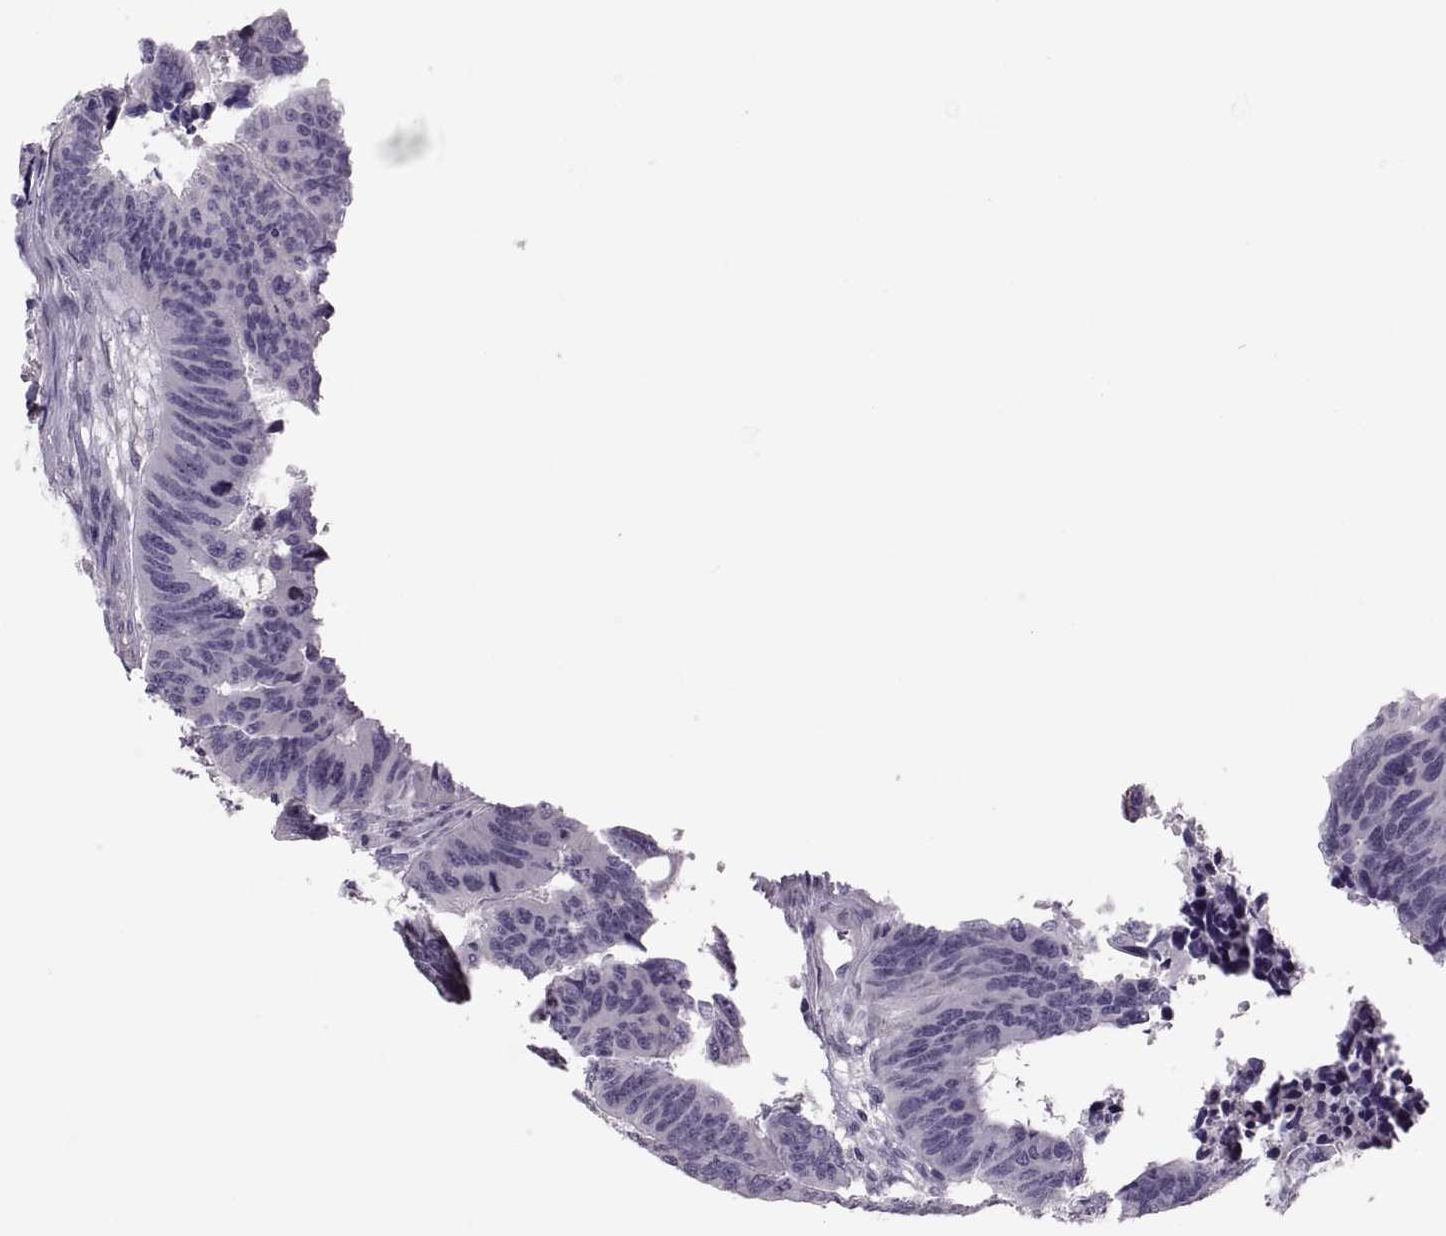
{"staining": {"intensity": "negative", "quantity": "none", "location": "none"}, "tissue": "colorectal cancer", "cell_type": "Tumor cells", "image_type": "cancer", "snomed": [{"axis": "morphology", "description": "Adenocarcinoma, NOS"}, {"axis": "topography", "description": "Rectum"}], "caption": "Colorectal cancer was stained to show a protein in brown. There is no significant positivity in tumor cells. (Immunohistochemistry, brightfield microscopy, high magnification).", "gene": "WFDC8", "patient": {"sex": "female", "age": 85}}